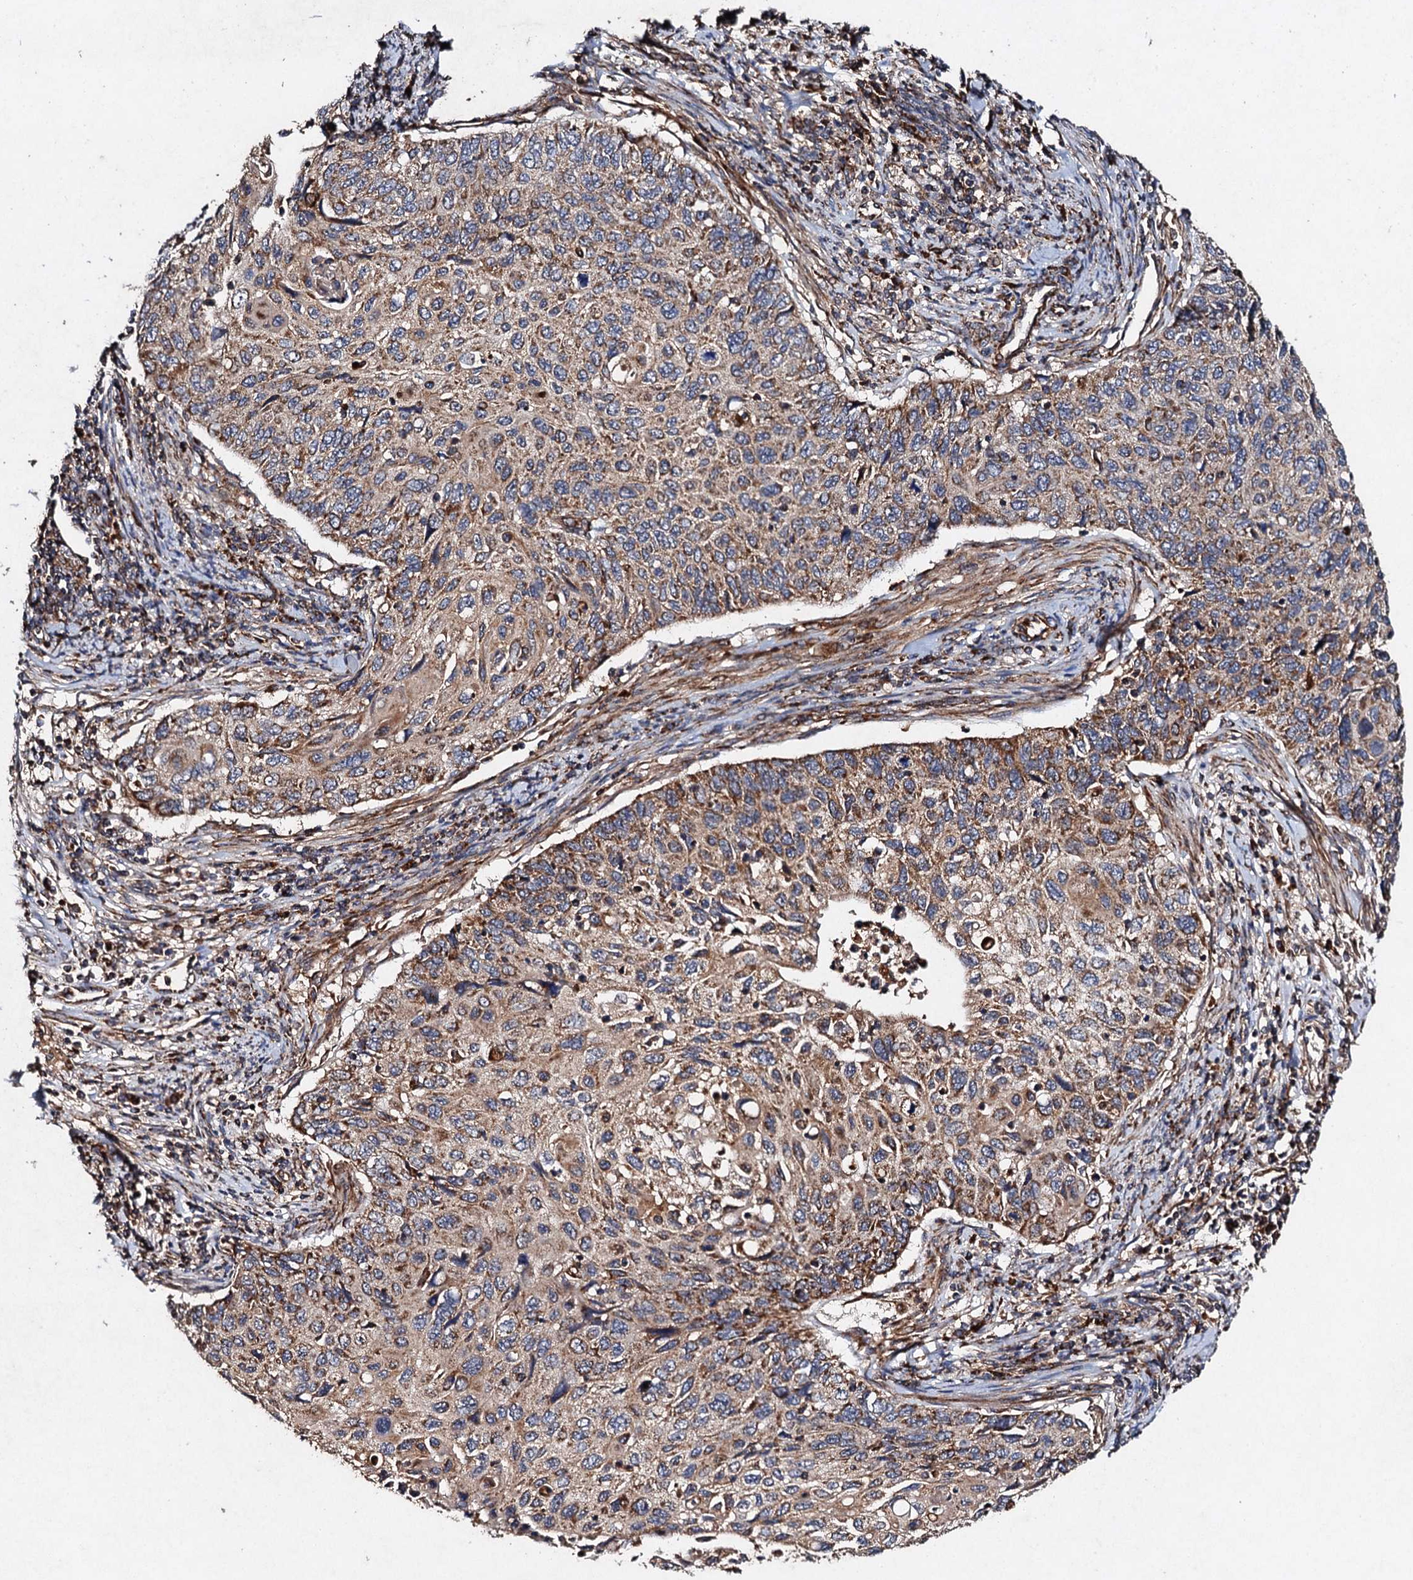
{"staining": {"intensity": "moderate", "quantity": ">75%", "location": "cytoplasmic/membranous"}, "tissue": "cervical cancer", "cell_type": "Tumor cells", "image_type": "cancer", "snomed": [{"axis": "morphology", "description": "Squamous cell carcinoma, NOS"}, {"axis": "topography", "description": "Cervix"}], "caption": "Brown immunohistochemical staining in cervical squamous cell carcinoma reveals moderate cytoplasmic/membranous expression in approximately >75% of tumor cells.", "gene": "NDUFA13", "patient": {"sex": "female", "age": 70}}